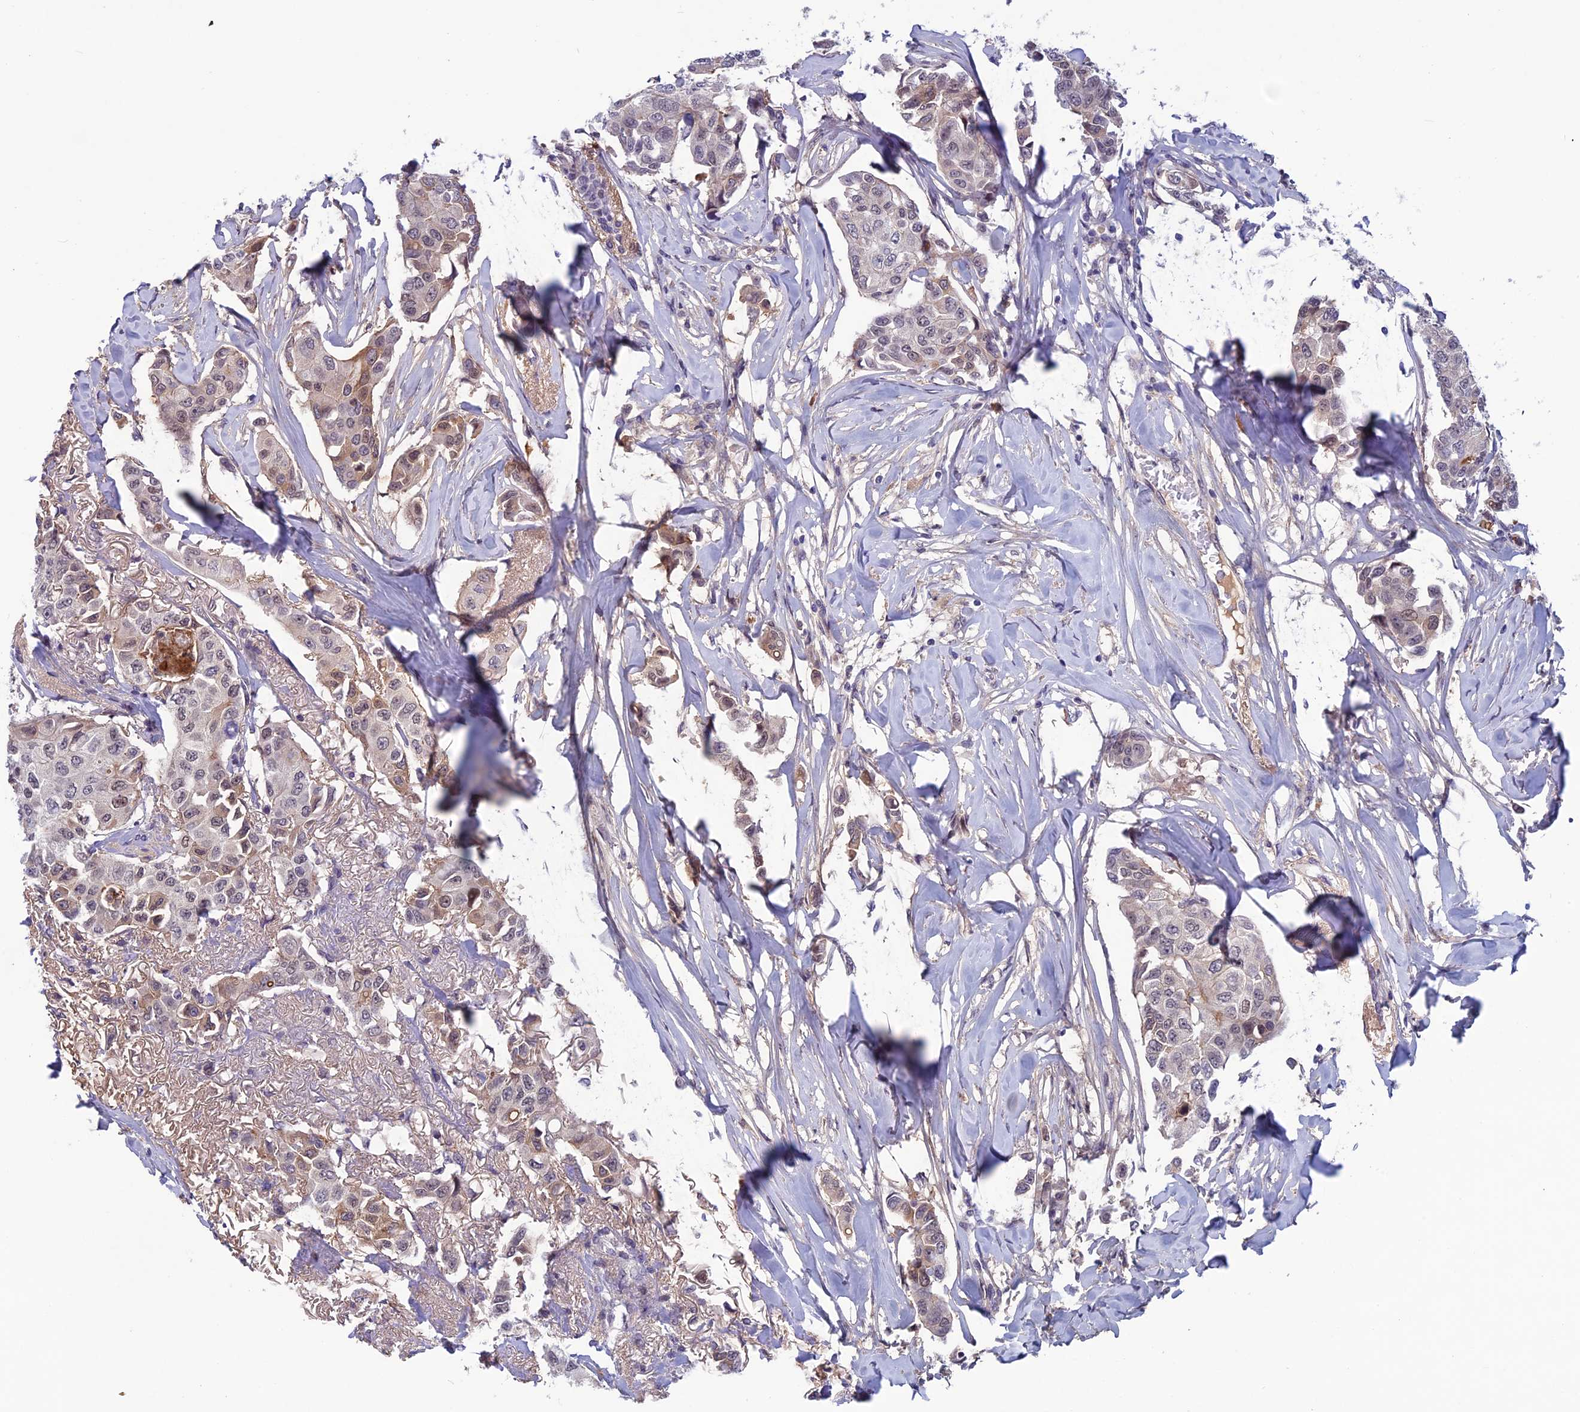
{"staining": {"intensity": "moderate", "quantity": "<25%", "location": "cytoplasmic/membranous"}, "tissue": "breast cancer", "cell_type": "Tumor cells", "image_type": "cancer", "snomed": [{"axis": "morphology", "description": "Duct carcinoma"}, {"axis": "topography", "description": "Breast"}], "caption": "Tumor cells exhibit moderate cytoplasmic/membranous positivity in approximately <25% of cells in invasive ductal carcinoma (breast). (Stains: DAB in brown, nuclei in blue, Microscopy: brightfield microscopy at high magnification).", "gene": "FKBPL", "patient": {"sex": "female", "age": 80}}